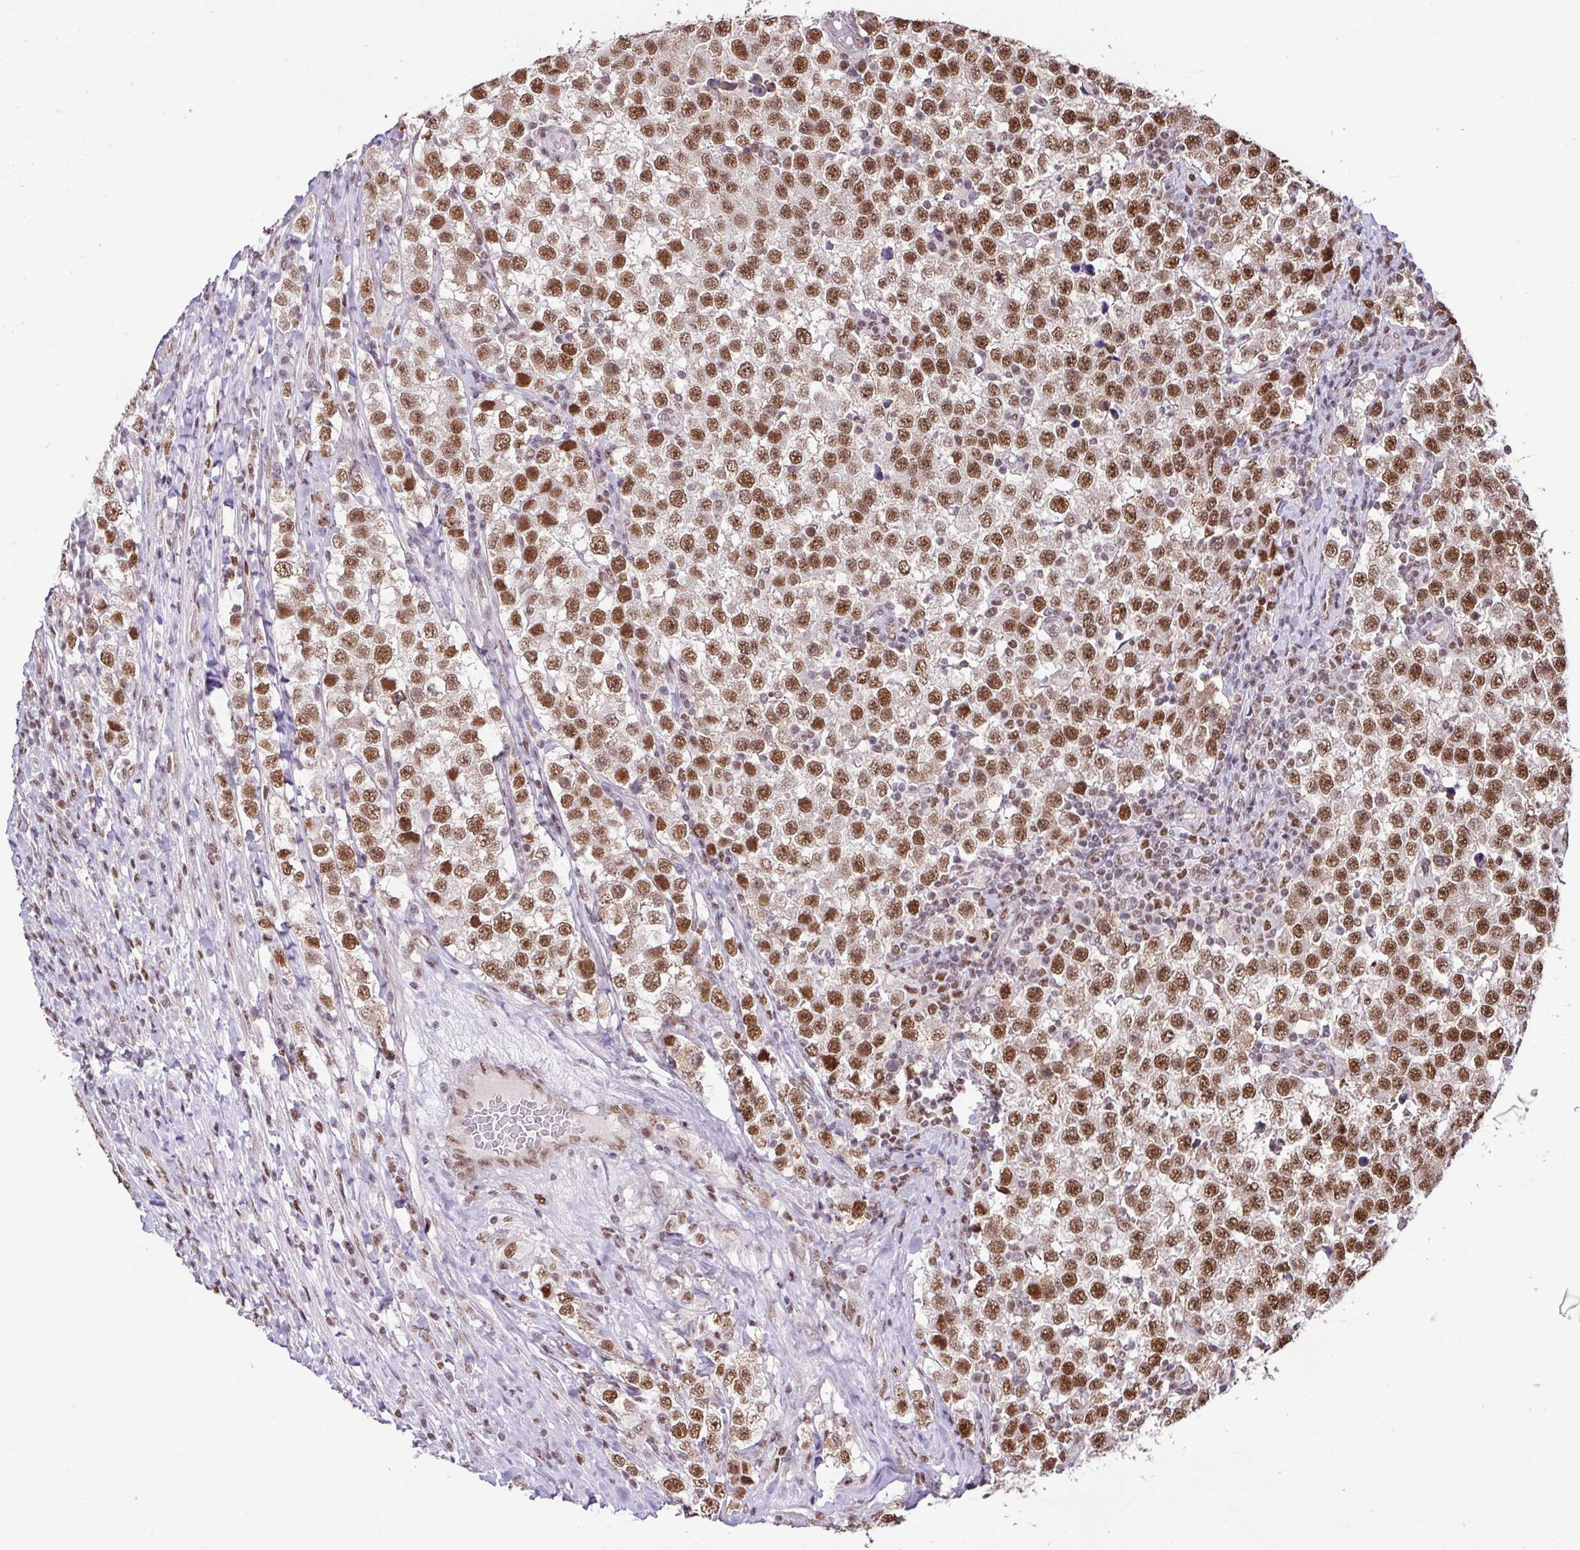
{"staining": {"intensity": "moderate", "quantity": ">75%", "location": "nuclear"}, "tissue": "testis cancer", "cell_type": "Tumor cells", "image_type": "cancer", "snomed": [{"axis": "morphology", "description": "Seminoma, NOS"}, {"axis": "topography", "description": "Testis"}], "caption": "Tumor cells show medium levels of moderate nuclear positivity in approximately >75% of cells in human testis cancer (seminoma).", "gene": "PGAP4", "patient": {"sex": "male", "age": 34}}